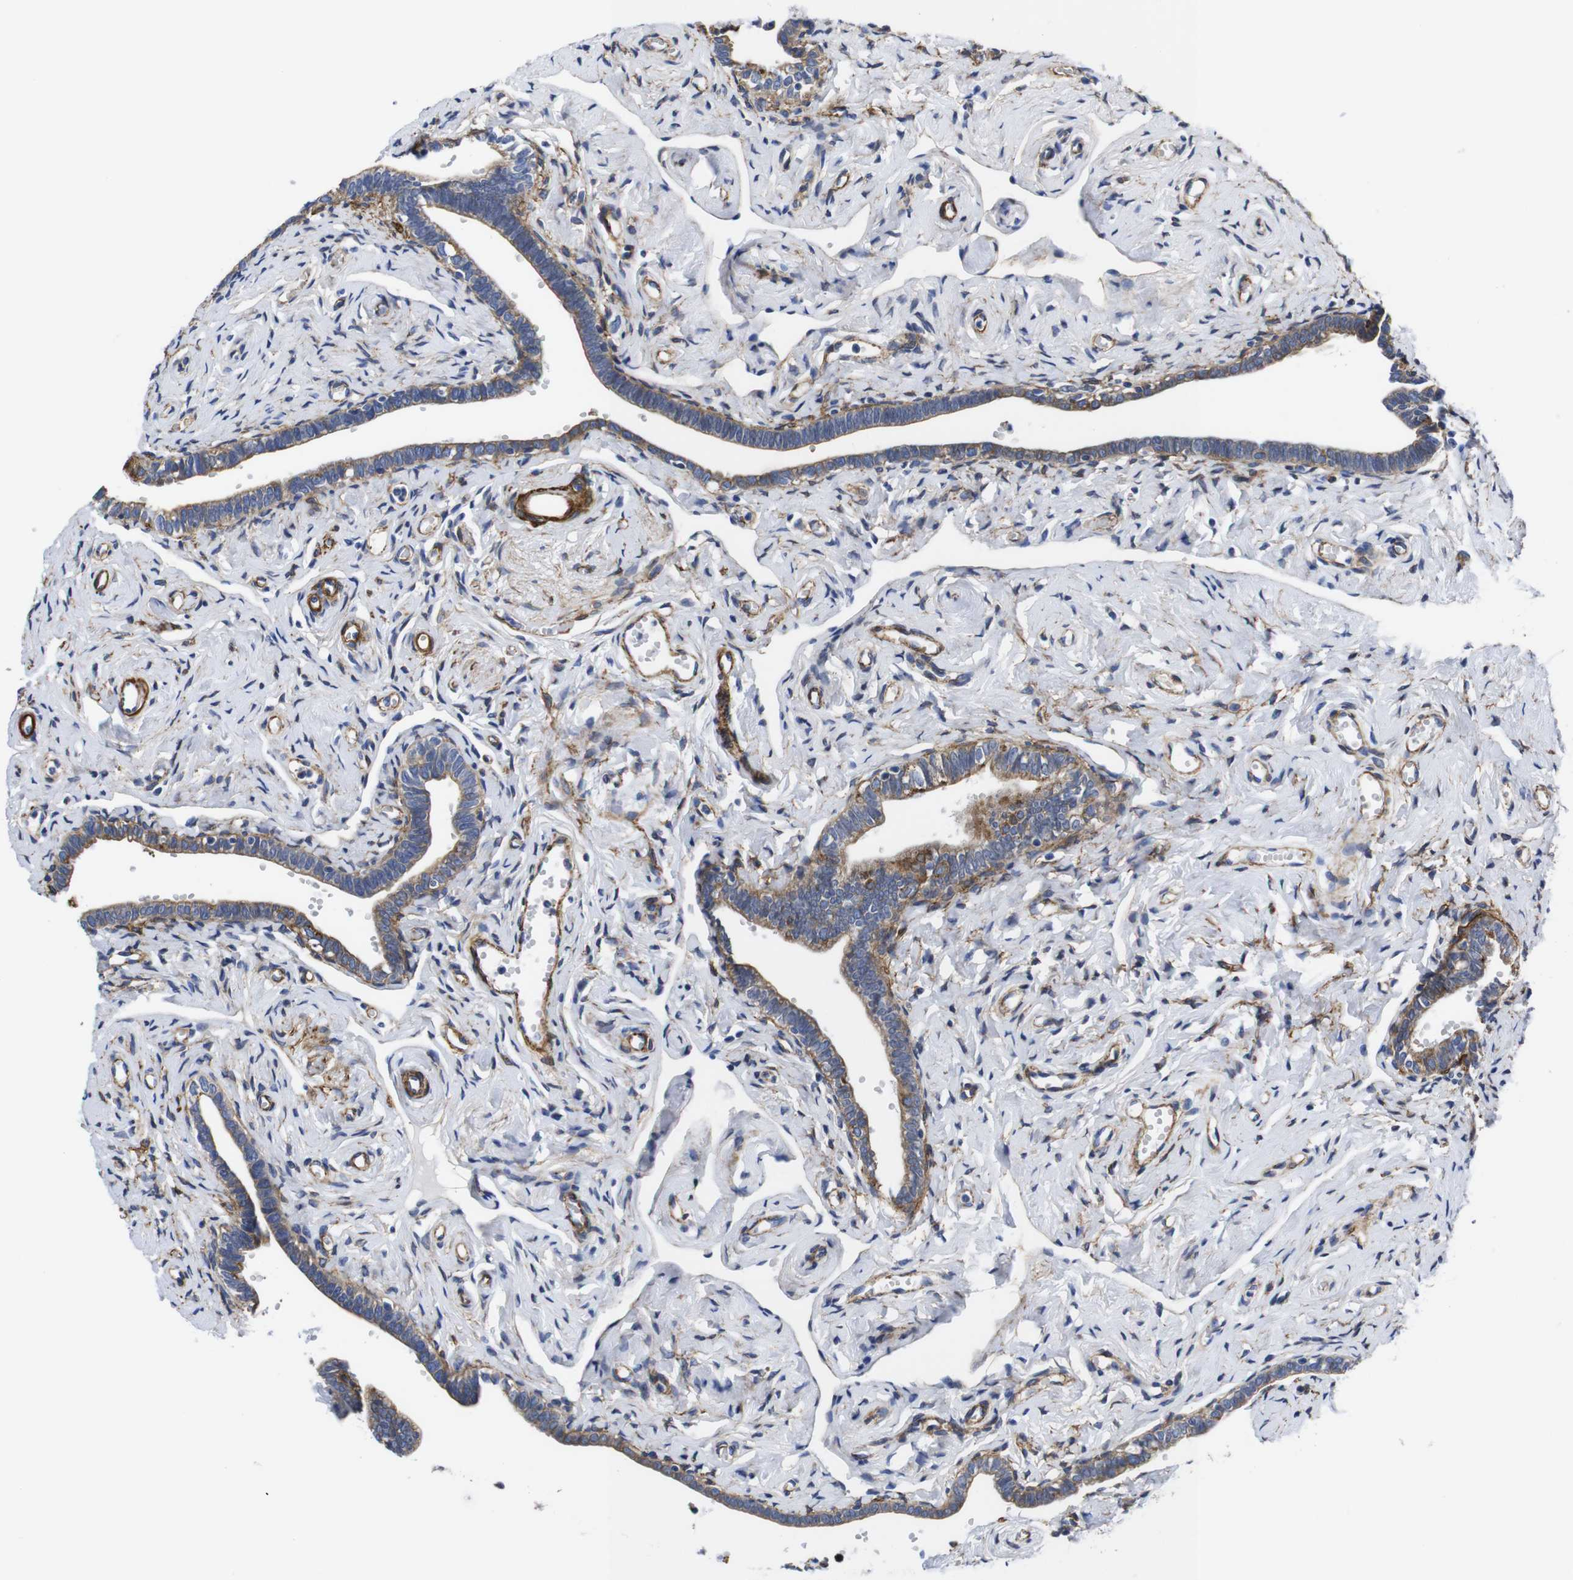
{"staining": {"intensity": "moderate", "quantity": ">75%", "location": "cytoplasmic/membranous"}, "tissue": "fallopian tube", "cell_type": "Glandular cells", "image_type": "normal", "snomed": [{"axis": "morphology", "description": "Normal tissue, NOS"}, {"axis": "topography", "description": "Fallopian tube"}], "caption": "A brown stain shows moderate cytoplasmic/membranous staining of a protein in glandular cells of normal fallopian tube.", "gene": "WNT10A", "patient": {"sex": "female", "age": 71}}